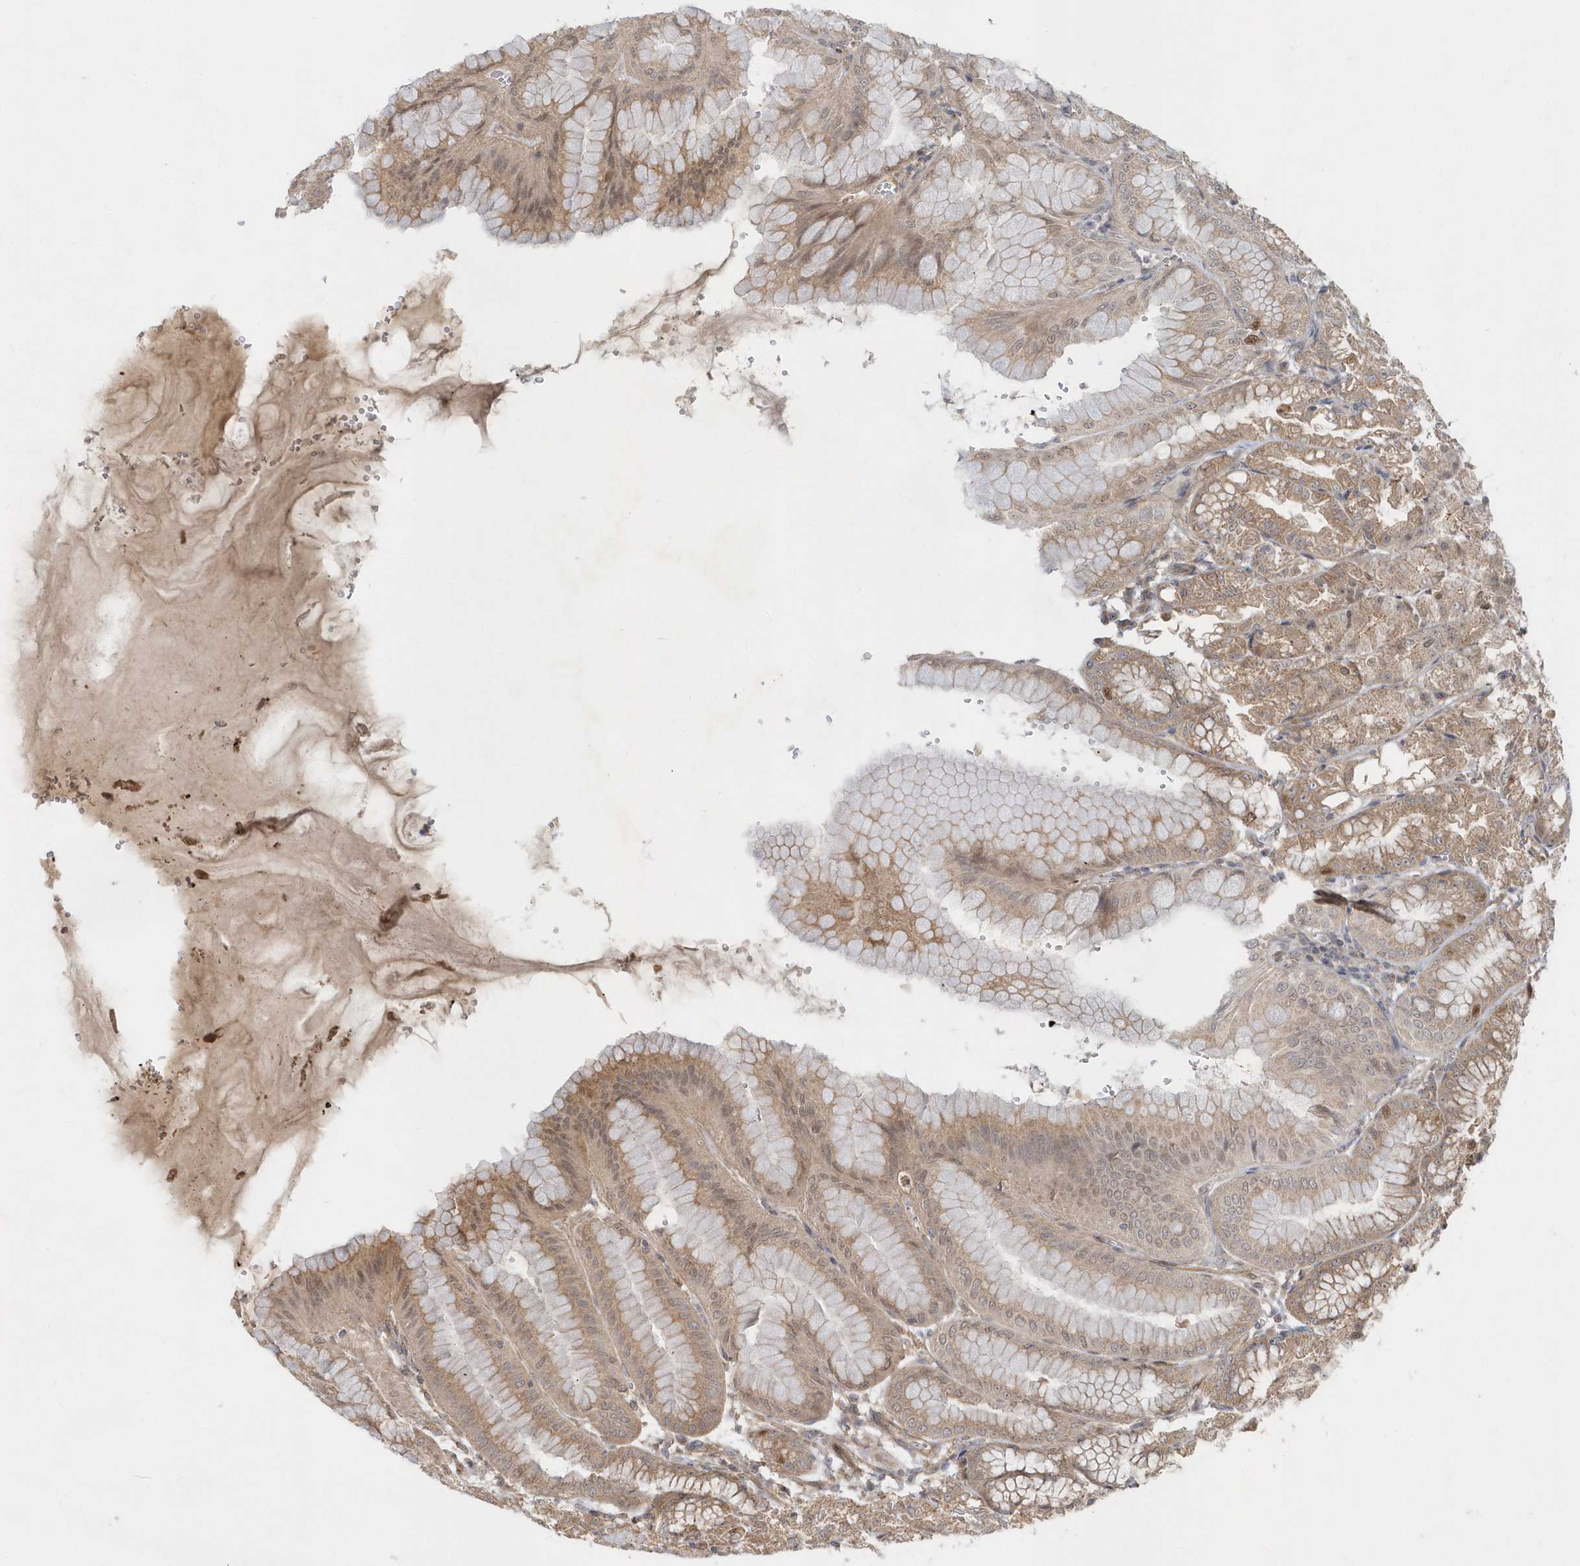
{"staining": {"intensity": "moderate", "quantity": ">75%", "location": "cytoplasmic/membranous,nuclear"}, "tissue": "stomach", "cell_type": "Glandular cells", "image_type": "normal", "snomed": [{"axis": "morphology", "description": "Normal tissue, NOS"}, {"axis": "topography", "description": "Stomach, lower"}], "caption": "IHC histopathology image of normal stomach: stomach stained using IHC displays medium levels of moderate protein expression localized specifically in the cytoplasmic/membranous,nuclear of glandular cells, appearing as a cytoplasmic/membranous,nuclear brown color.", "gene": "MXI1", "patient": {"sex": "male", "age": 71}}